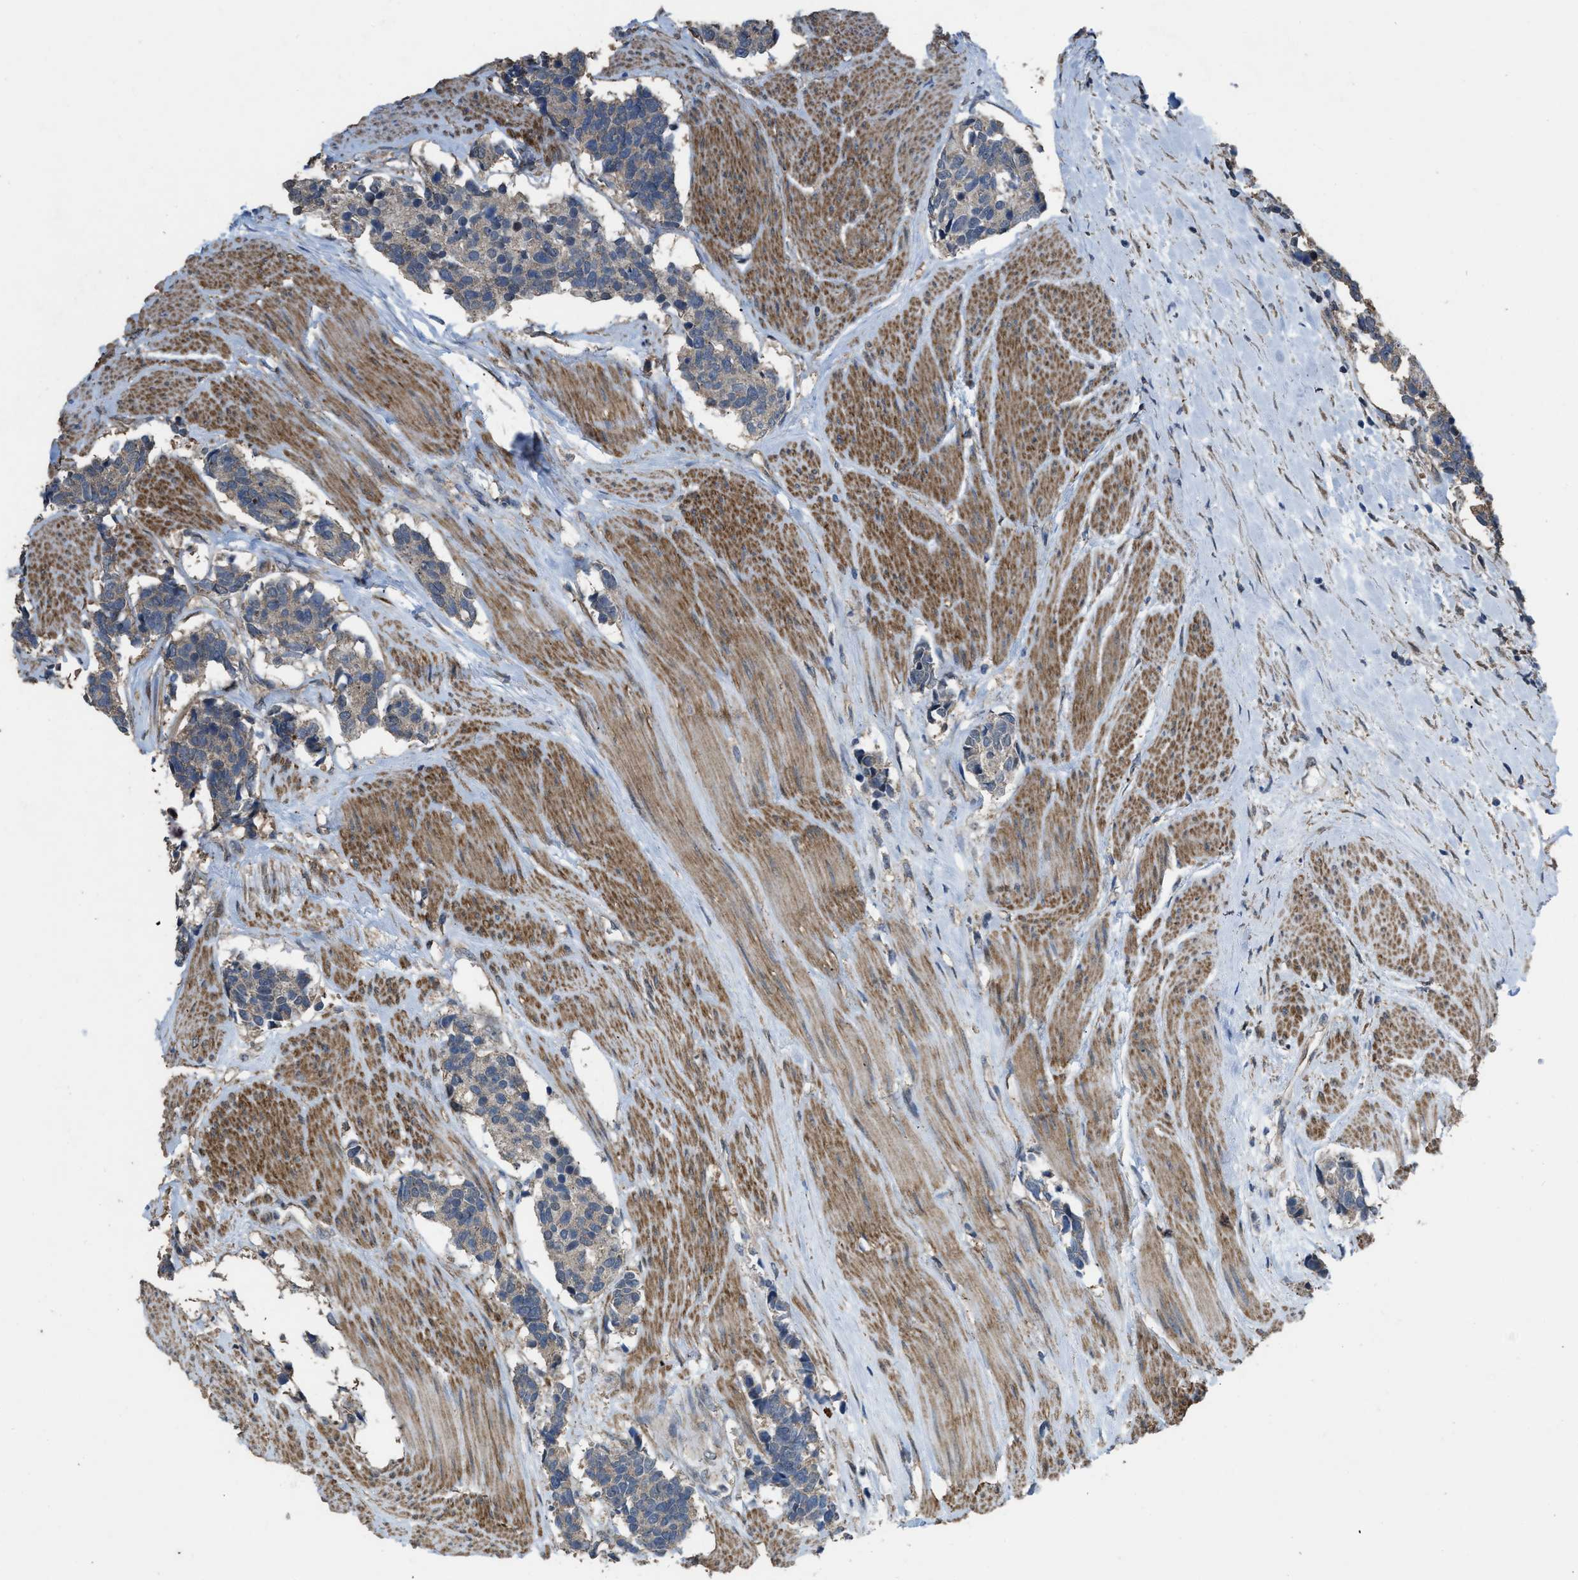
{"staining": {"intensity": "weak", "quantity": "25%-75%", "location": "cytoplasmic/membranous"}, "tissue": "carcinoid", "cell_type": "Tumor cells", "image_type": "cancer", "snomed": [{"axis": "morphology", "description": "Carcinoma, NOS"}, {"axis": "morphology", "description": "Carcinoid, malignant, NOS"}, {"axis": "topography", "description": "Urinary bladder"}], "caption": "Immunohistochemistry micrograph of malignant carcinoid stained for a protein (brown), which reveals low levels of weak cytoplasmic/membranous expression in about 25%-75% of tumor cells.", "gene": "ARL6", "patient": {"sex": "male", "age": 57}}